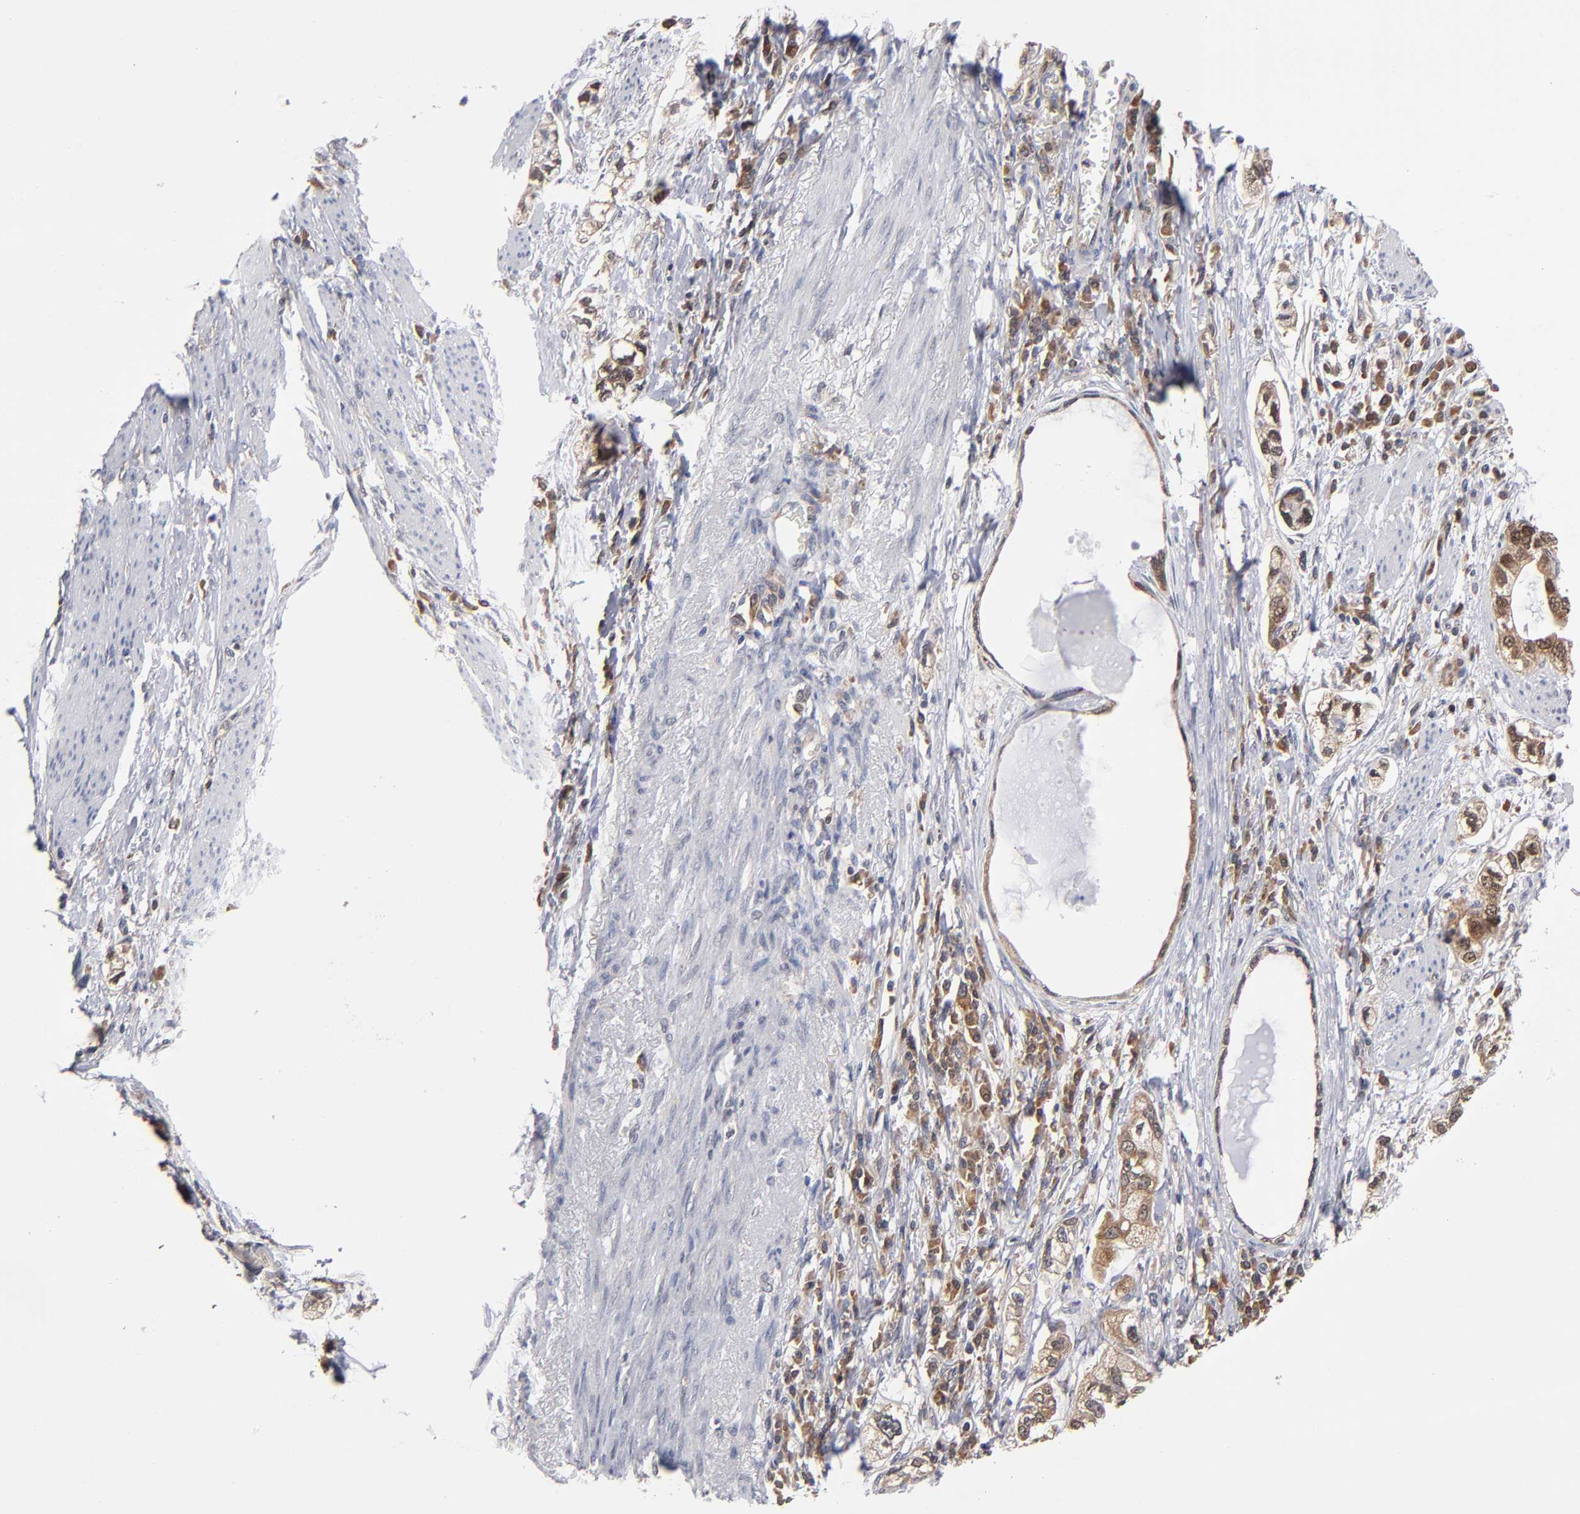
{"staining": {"intensity": "moderate", "quantity": ">75%", "location": "cytoplasmic/membranous"}, "tissue": "stomach cancer", "cell_type": "Tumor cells", "image_type": "cancer", "snomed": [{"axis": "morphology", "description": "Adenocarcinoma, NOS"}, {"axis": "topography", "description": "Stomach, lower"}], "caption": "DAB (3,3'-diaminobenzidine) immunohistochemical staining of human stomach adenocarcinoma exhibits moderate cytoplasmic/membranous protein expression in approximately >75% of tumor cells. (DAB = brown stain, brightfield microscopy at high magnification).", "gene": "ALG13", "patient": {"sex": "female", "age": 93}}